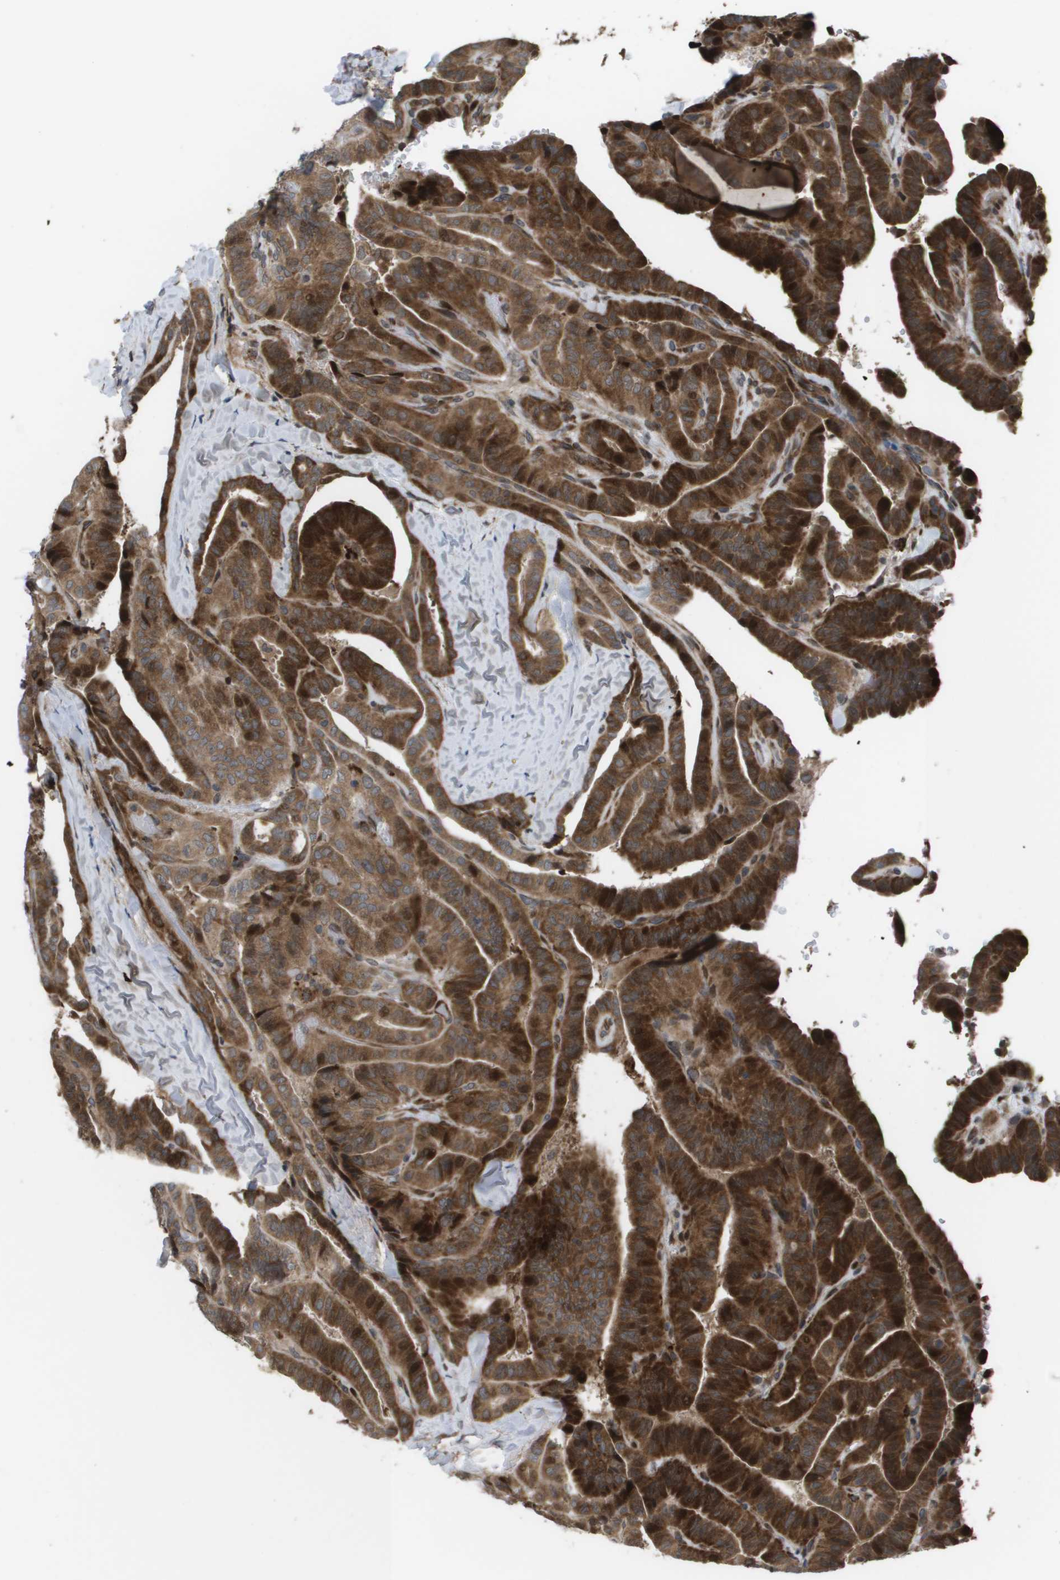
{"staining": {"intensity": "strong", "quantity": ">75%", "location": "cytoplasmic/membranous"}, "tissue": "thyroid cancer", "cell_type": "Tumor cells", "image_type": "cancer", "snomed": [{"axis": "morphology", "description": "Papillary adenocarcinoma, NOS"}, {"axis": "topography", "description": "Thyroid gland"}], "caption": "A micrograph showing strong cytoplasmic/membranous positivity in approximately >75% of tumor cells in papillary adenocarcinoma (thyroid), as visualized by brown immunohistochemical staining.", "gene": "AXIN2", "patient": {"sex": "male", "age": 77}}